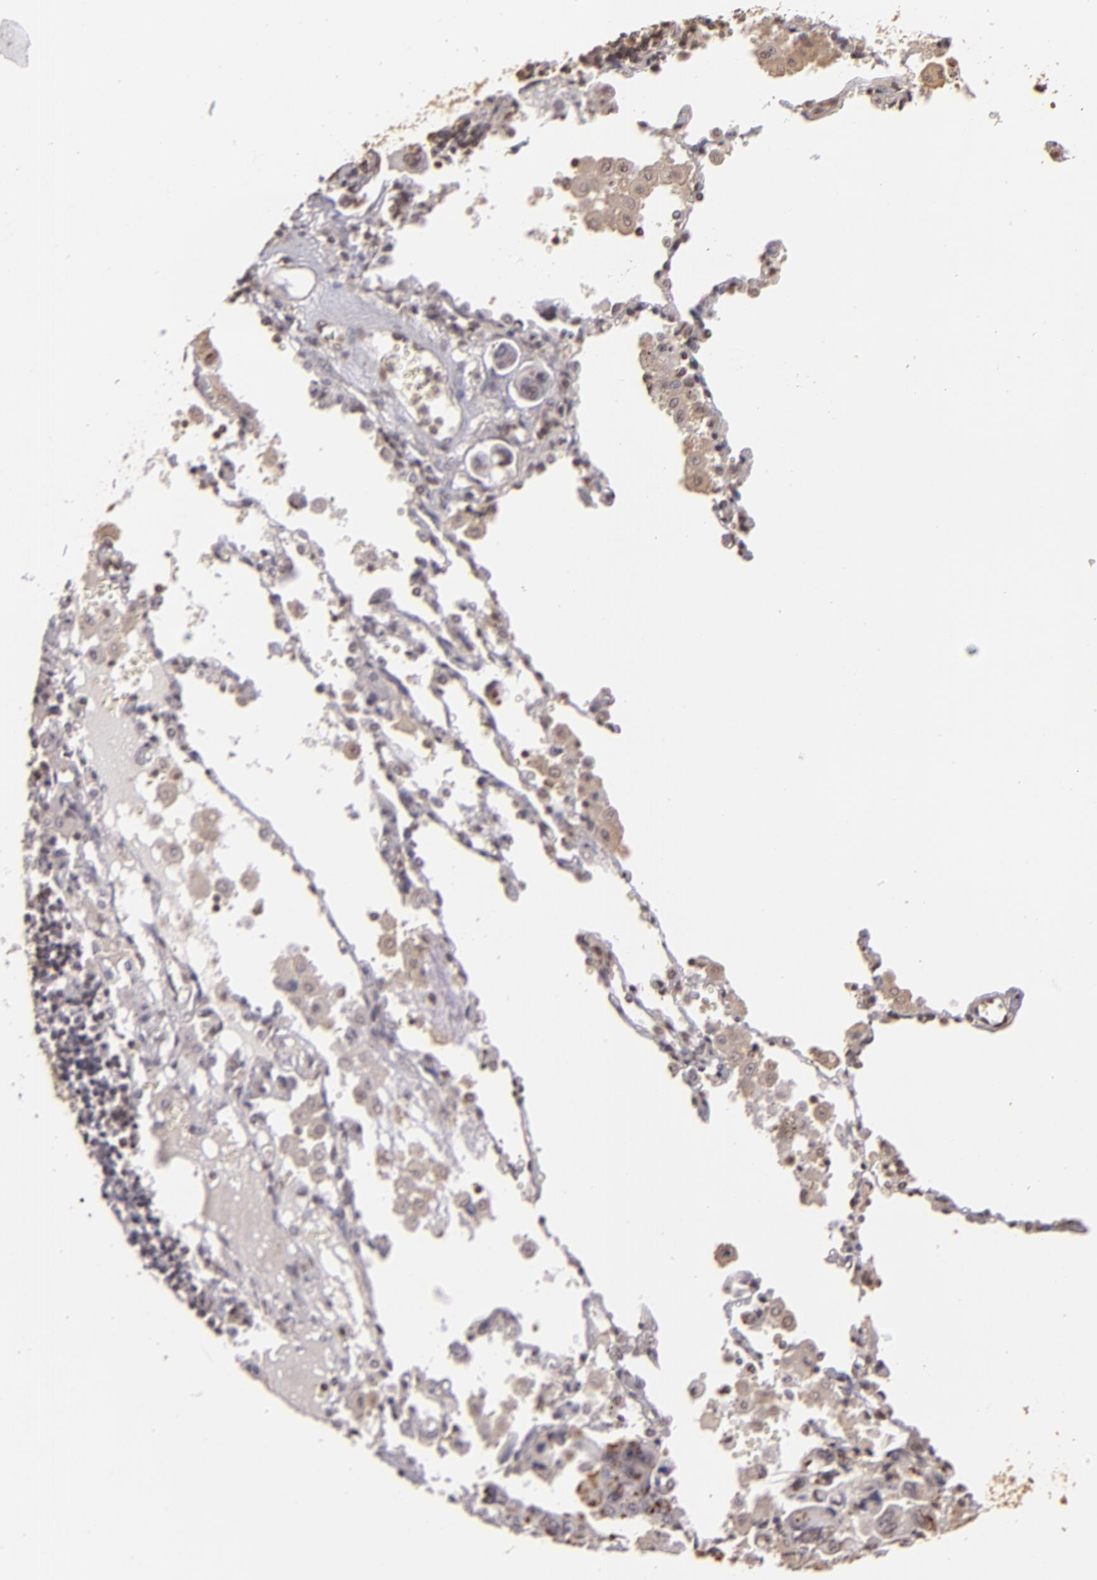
{"staining": {"intensity": "negative", "quantity": "none", "location": "none"}, "tissue": "lung cancer", "cell_type": "Tumor cells", "image_type": "cancer", "snomed": [{"axis": "morphology", "description": "Adenocarcinoma, NOS"}, {"axis": "topography", "description": "Lung"}], "caption": "Immunohistochemistry (IHC) histopathology image of neoplastic tissue: lung cancer stained with DAB displays no significant protein expression in tumor cells.", "gene": "ARPC2", "patient": {"sex": "male", "age": 64}}